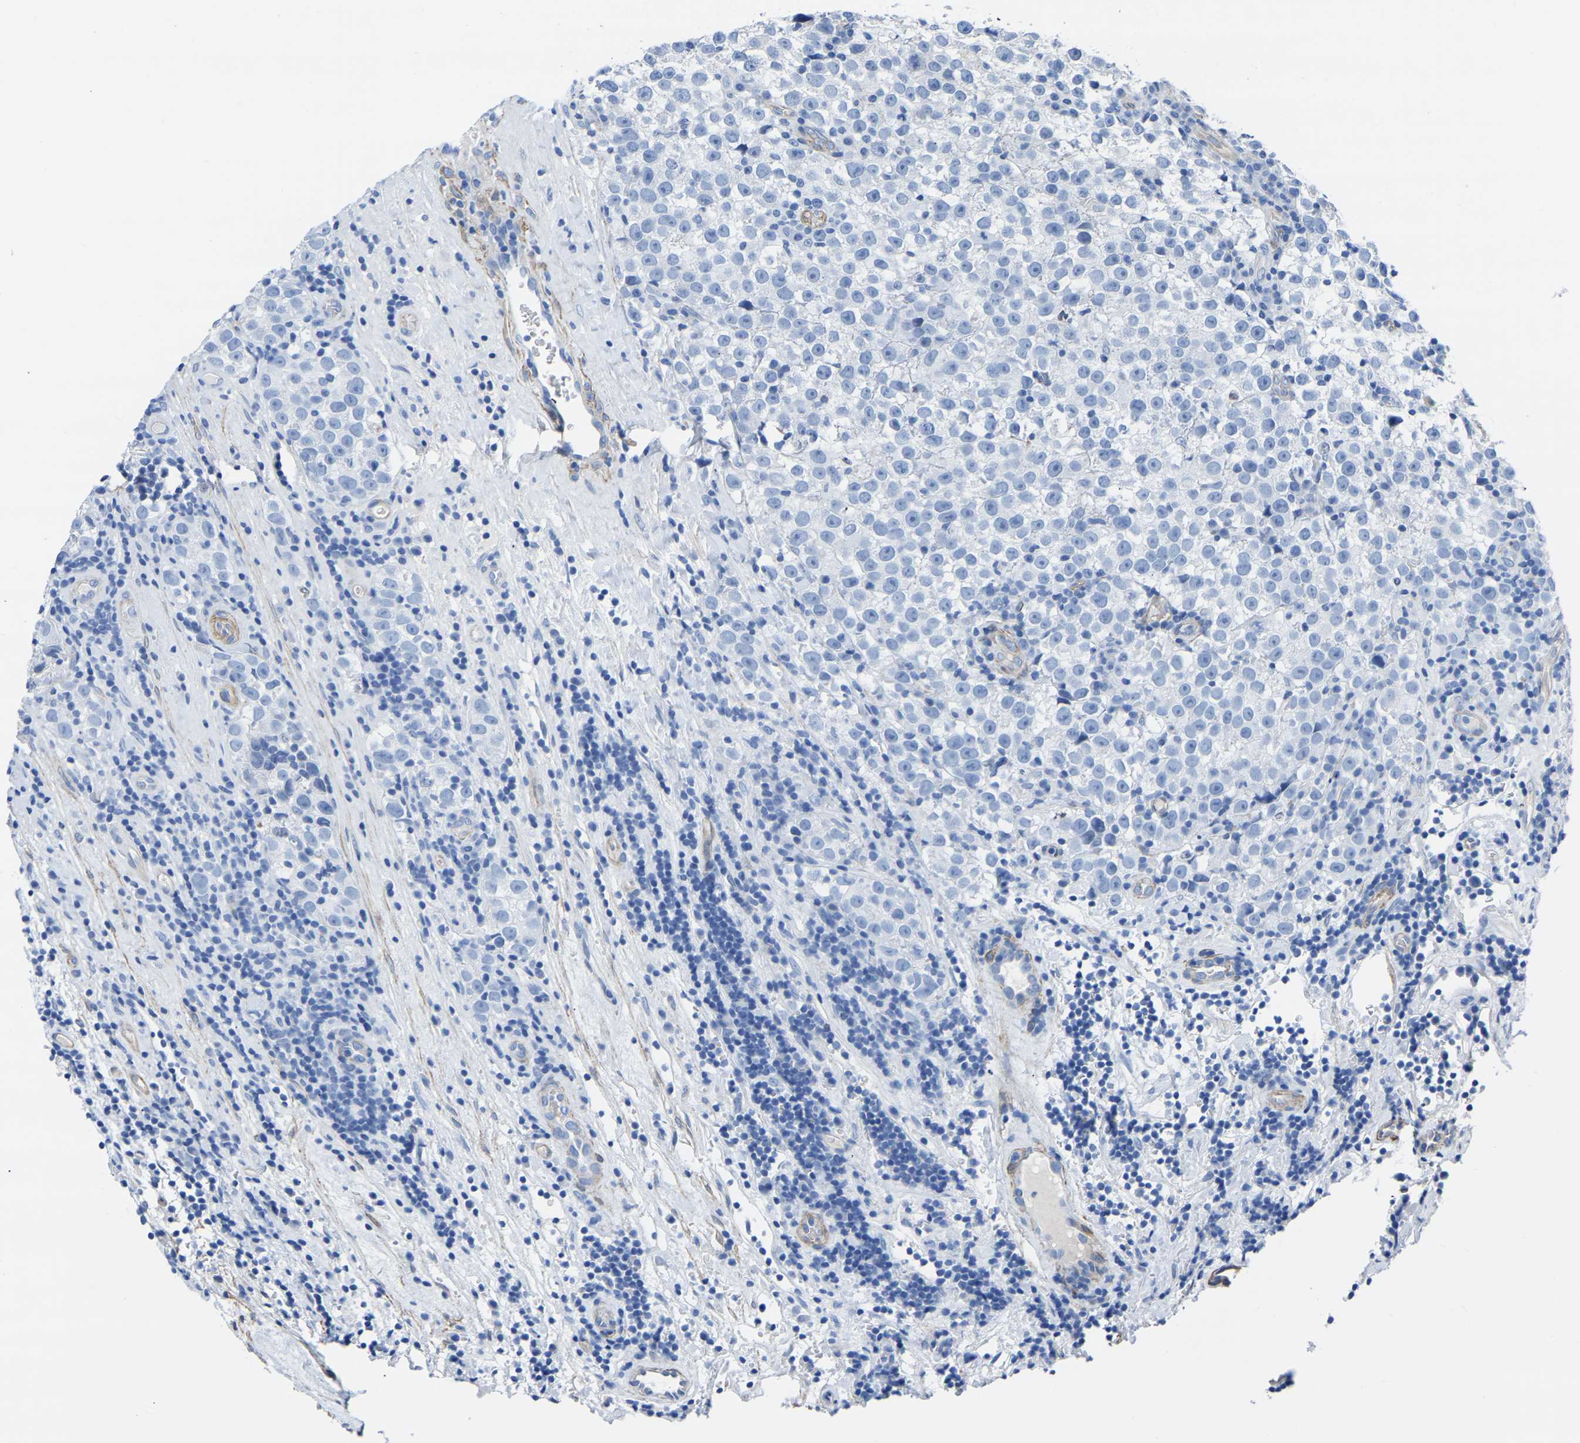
{"staining": {"intensity": "negative", "quantity": "none", "location": "none"}, "tissue": "testis cancer", "cell_type": "Tumor cells", "image_type": "cancer", "snomed": [{"axis": "morphology", "description": "Normal tissue, NOS"}, {"axis": "morphology", "description": "Seminoma, NOS"}, {"axis": "topography", "description": "Testis"}], "caption": "Tumor cells show no significant staining in testis cancer. (Stains: DAB (3,3'-diaminobenzidine) IHC with hematoxylin counter stain, Microscopy: brightfield microscopy at high magnification).", "gene": "SLC45A3", "patient": {"sex": "male", "age": 43}}